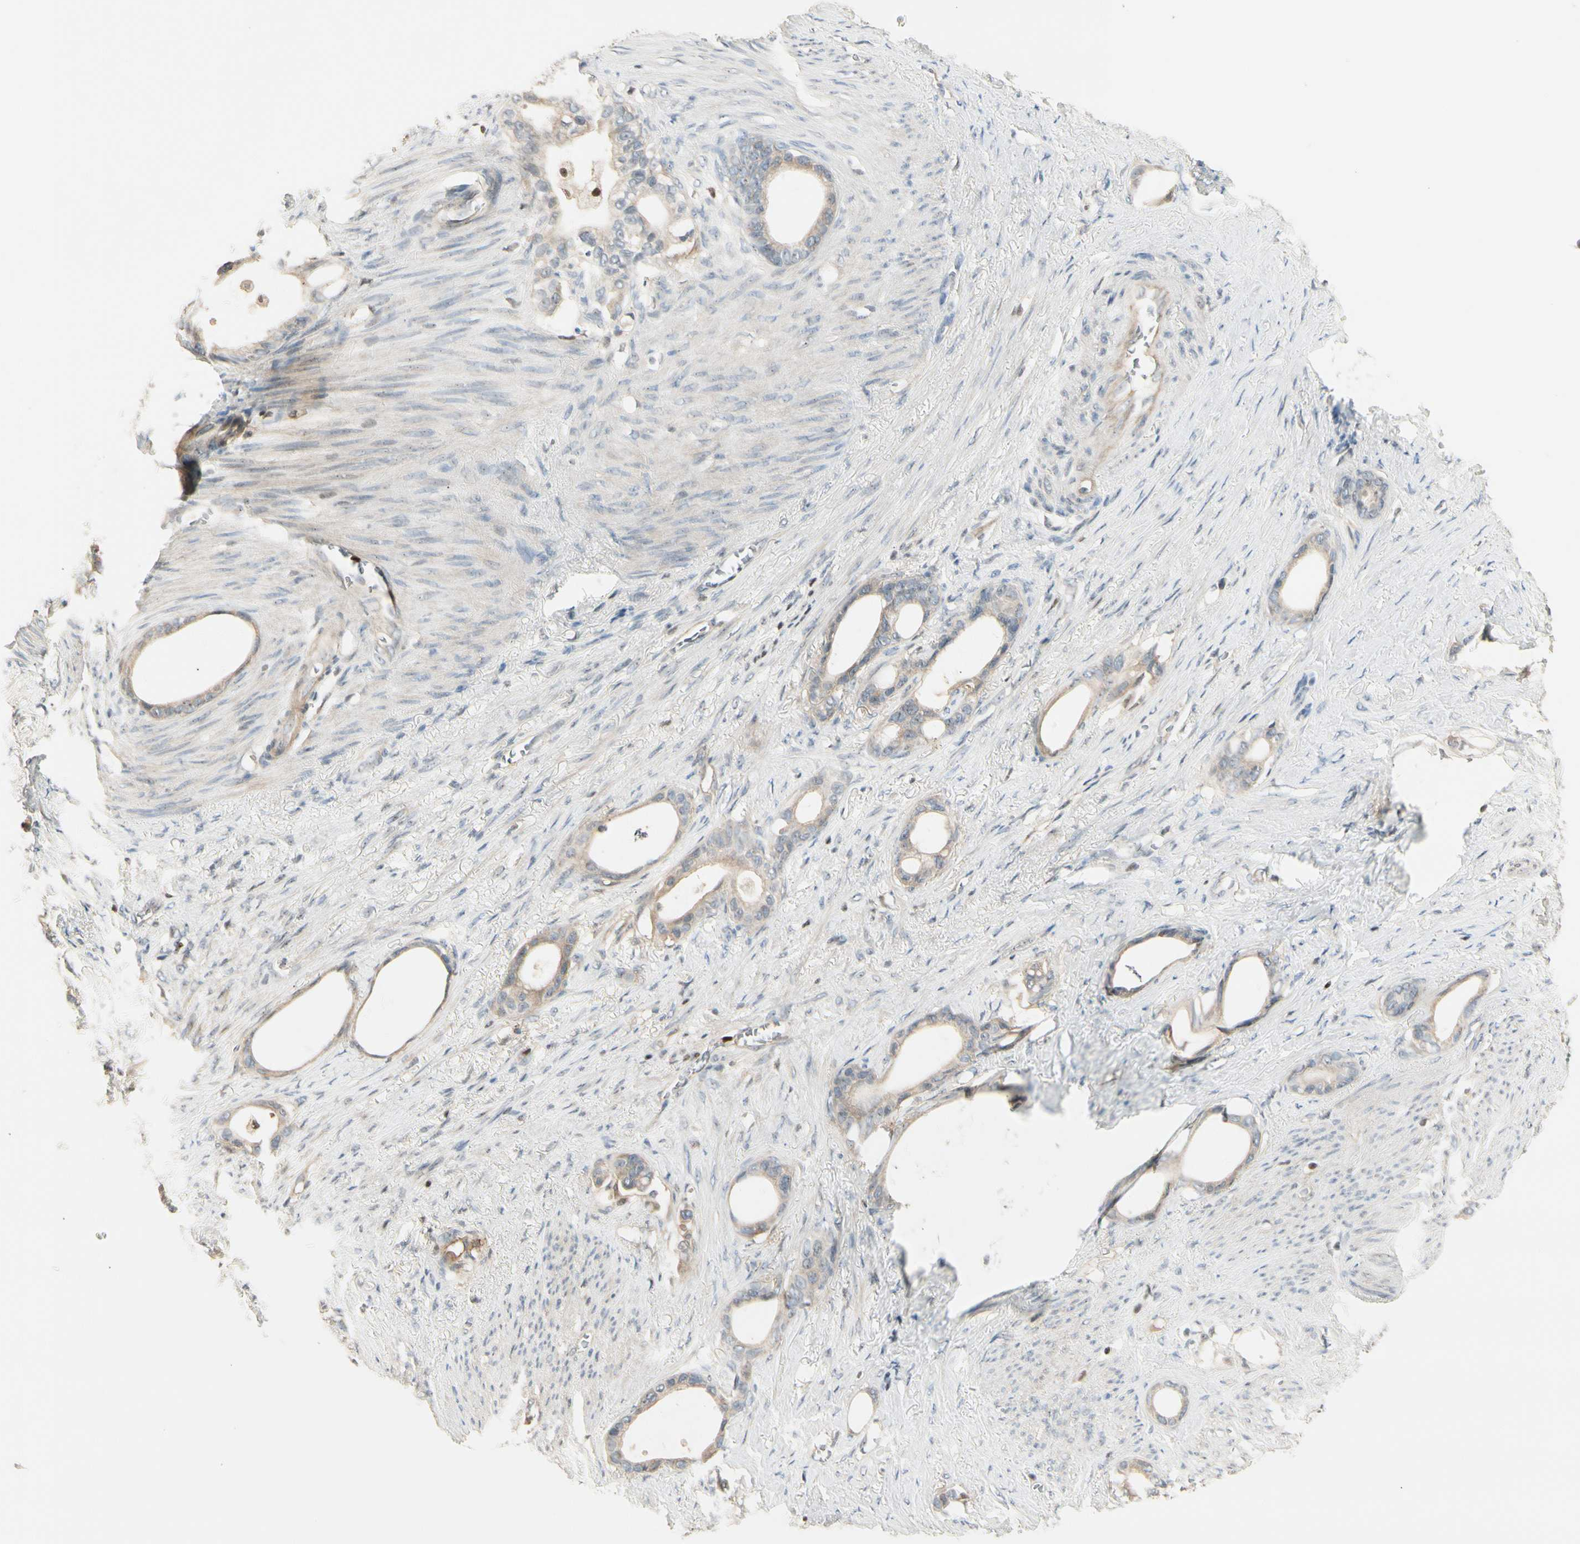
{"staining": {"intensity": "weak", "quantity": ">75%", "location": "cytoplasmic/membranous"}, "tissue": "stomach cancer", "cell_type": "Tumor cells", "image_type": "cancer", "snomed": [{"axis": "morphology", "description": "Adenocarcinoma, NOS"}, {"axis": "topography", "description": "Stomach"}], "caption": "Human stomach cancer stained for a protein (brown) reveals weak cytoplasmic/membranous positive positivity in approximately >75% of tumor cells.", "gene": "NFYA", "patient": {"sex": "female", "age": 75}}